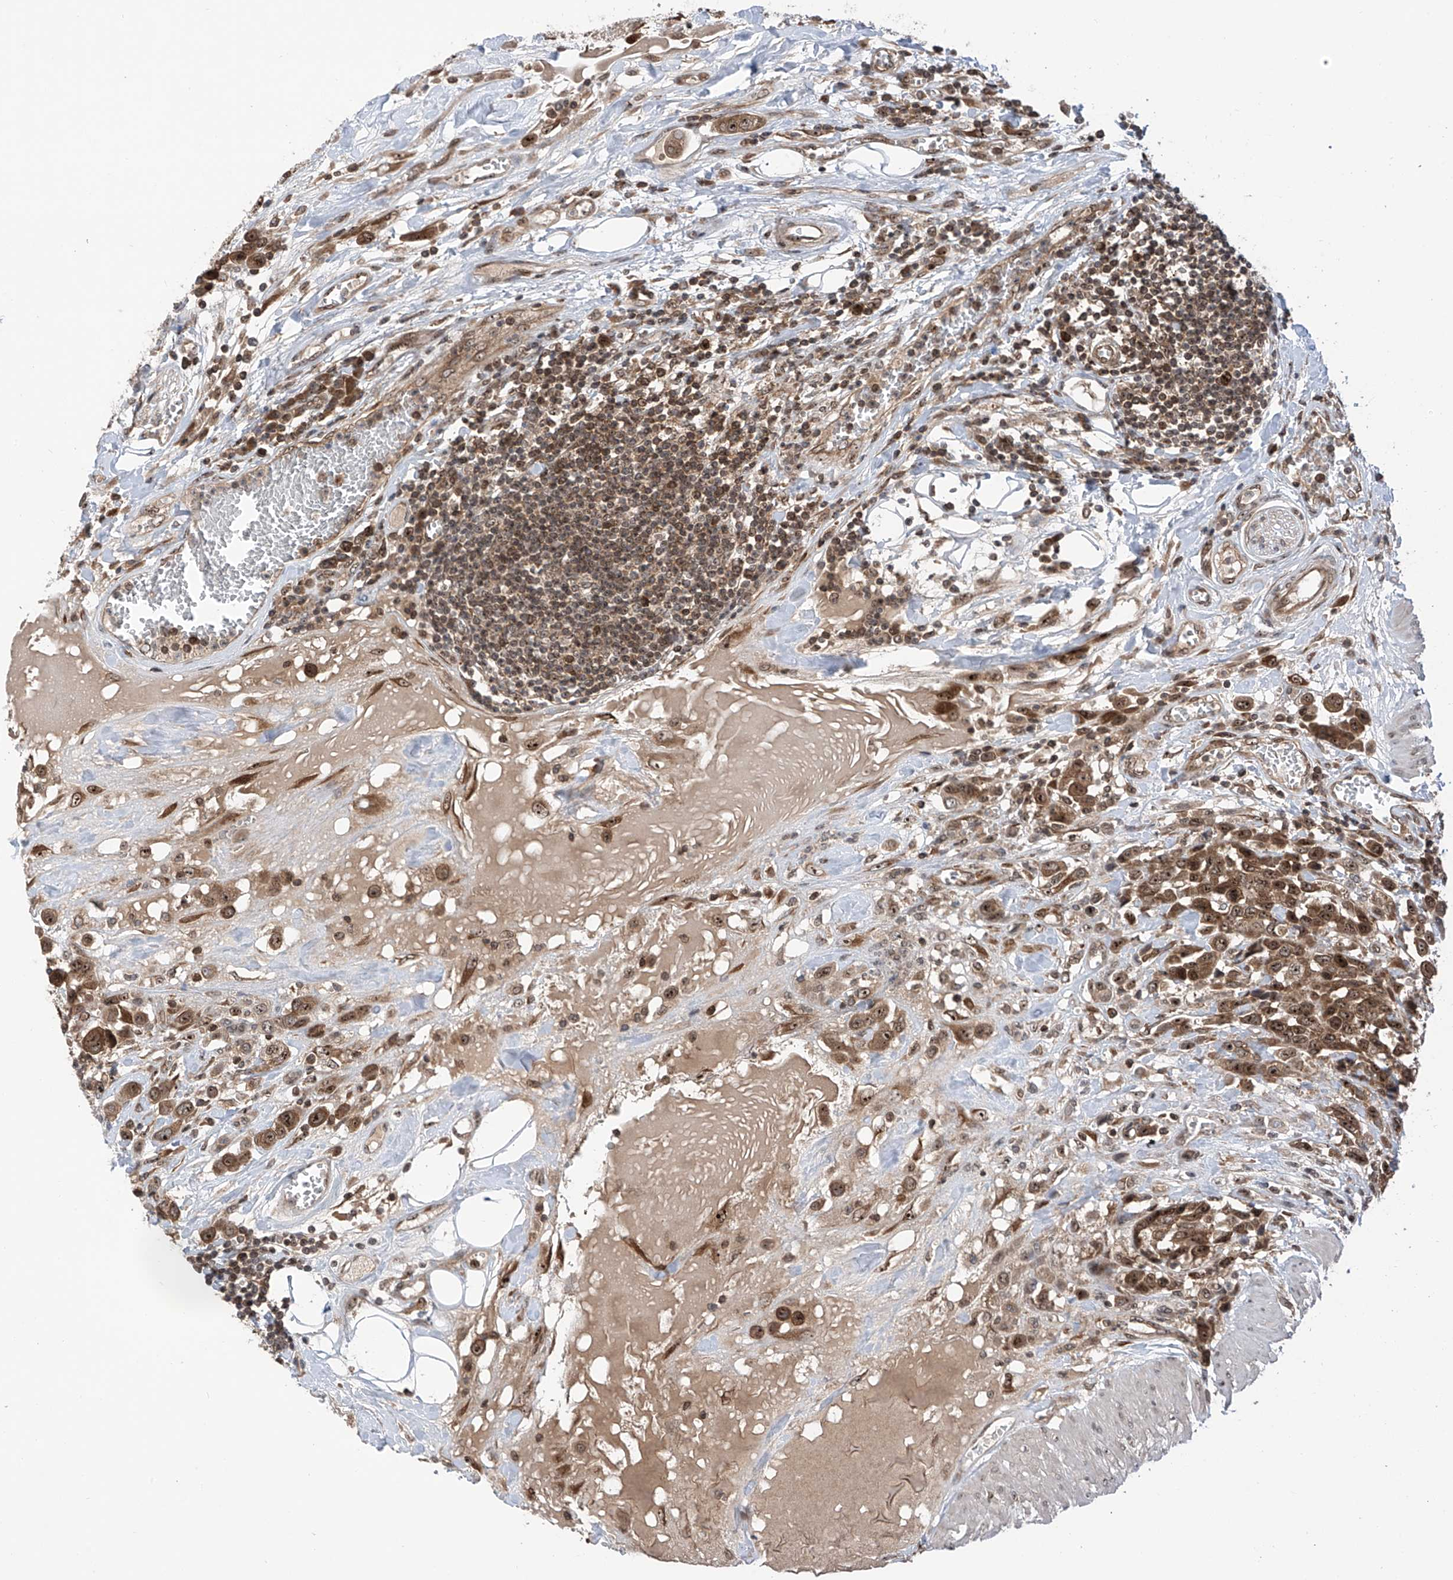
{"staining": {"intensity": "moderate", "quantity": ">75%", "location": "cytoplasmic/membranous,nuclear"}, "tissue": "urothelial cancer", "cell_type": "Tumor cells", "image_type": "cancer", "snomed": [{"axis": "morphology", "description": "Urothelial carcinoma, High grade"}, {"axis": "topography", "description": "Urinary bladder"}], "caption": "Urothelial cancer tissue reveals moderate cytoplasmic/membranous and nuclear staining in approximately >75% of tumor cells", "gene": "C1orf131", "patient": {"sex": "male", "age": 50}}